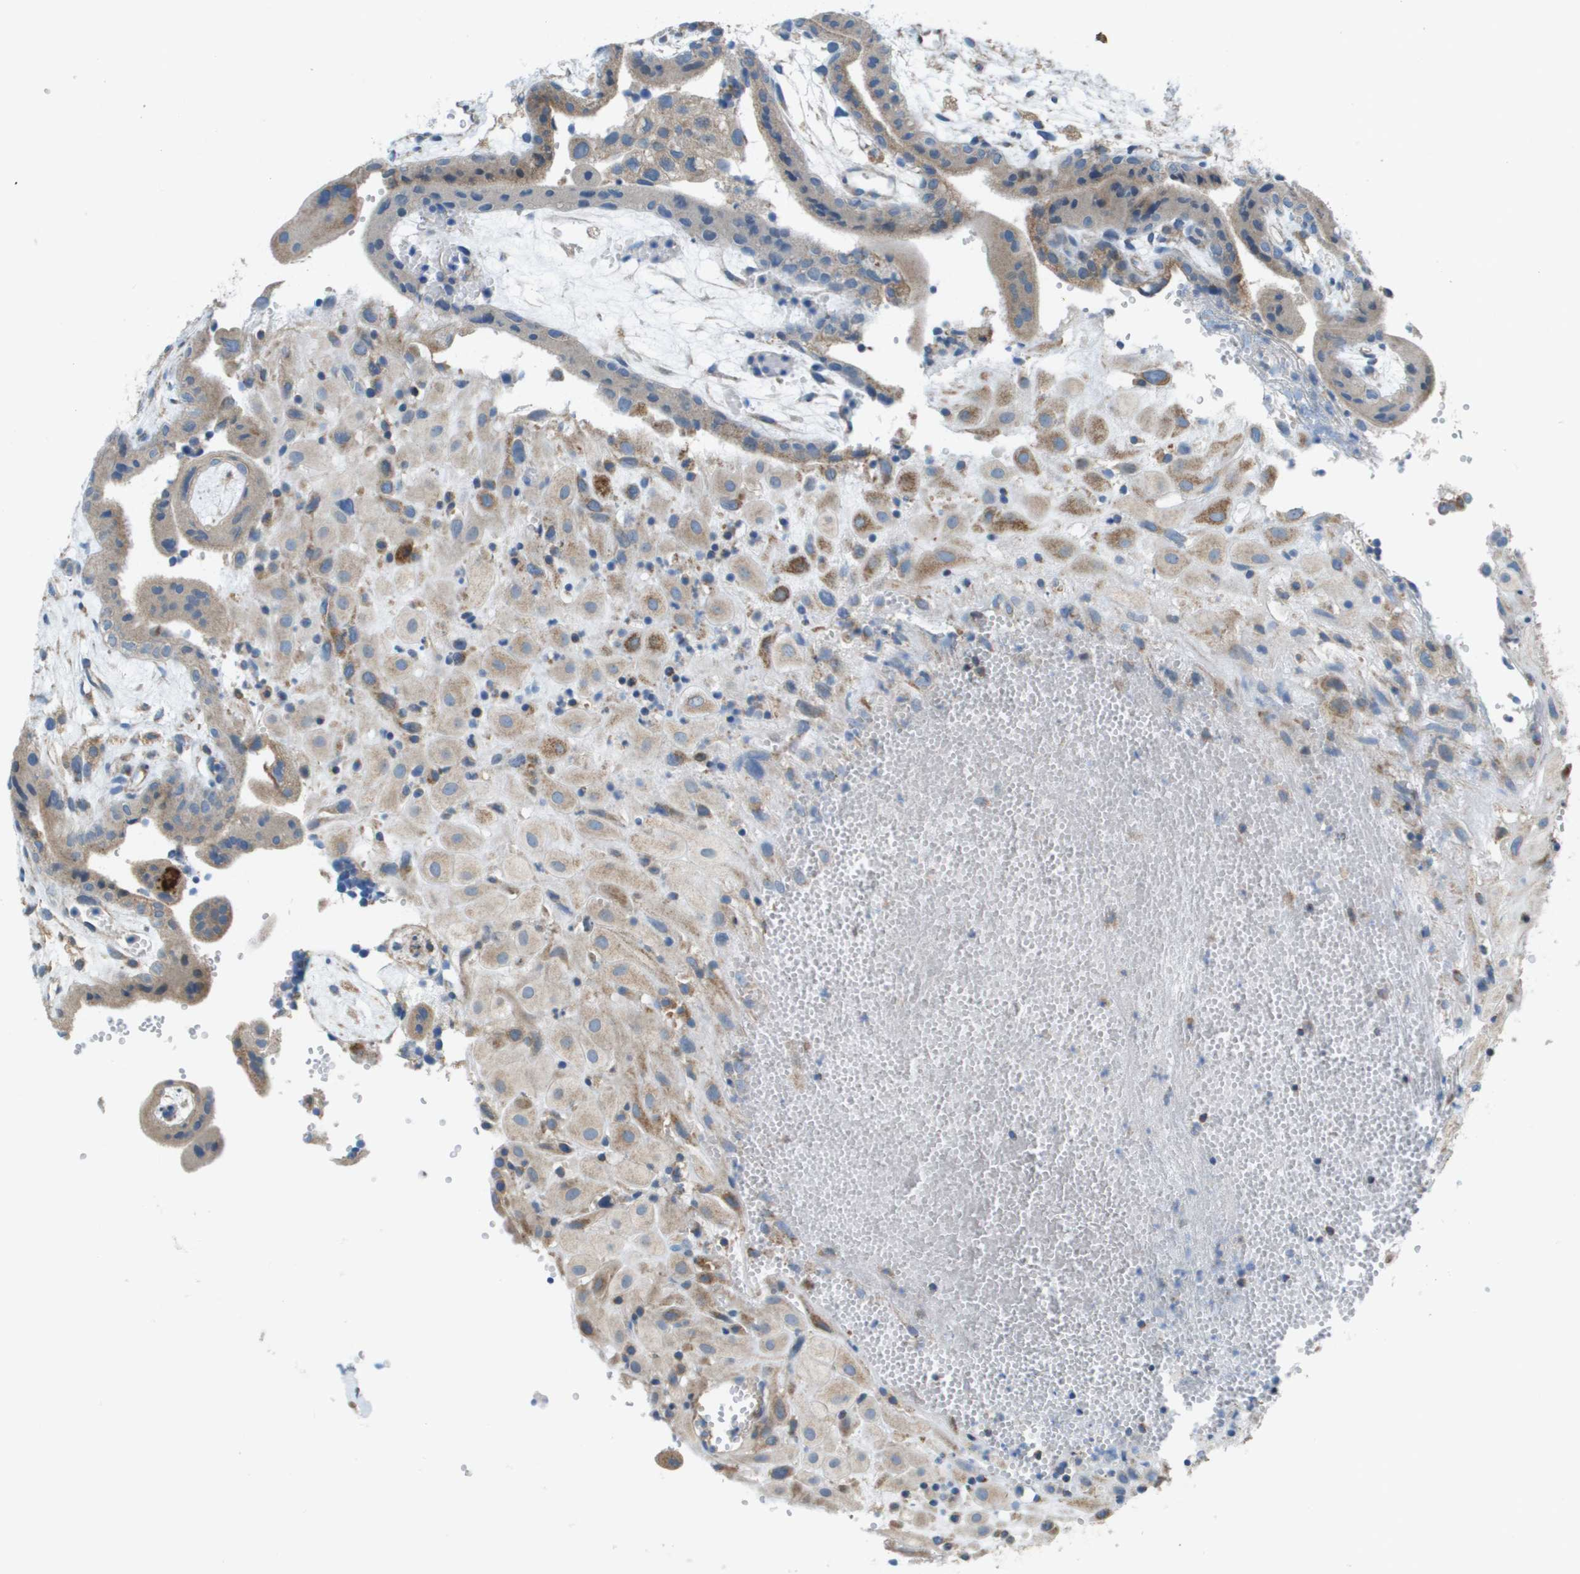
{"staining": {"intensity": "moderate", "quantity": ">75%", "location": "cytoplasmic/membranous"}, "tissue": "placenta", "cell_type": "Decidual cells", "image_type": "normal", "snomed": [{"axis": "morphology", "description": "Normal tissue, NOS"}, {"axis": "topography", "description": "Placenta"}], "caption": "Placenta stained with IHC displays moderate cytoplasmic/membranous expression in approximately >75% of decidual cells. (brown staining indicates protein expression, while blue staining denotes nuclei).", "gene": "TAOK3", "patient": {"sex": "female", "age": 18}}